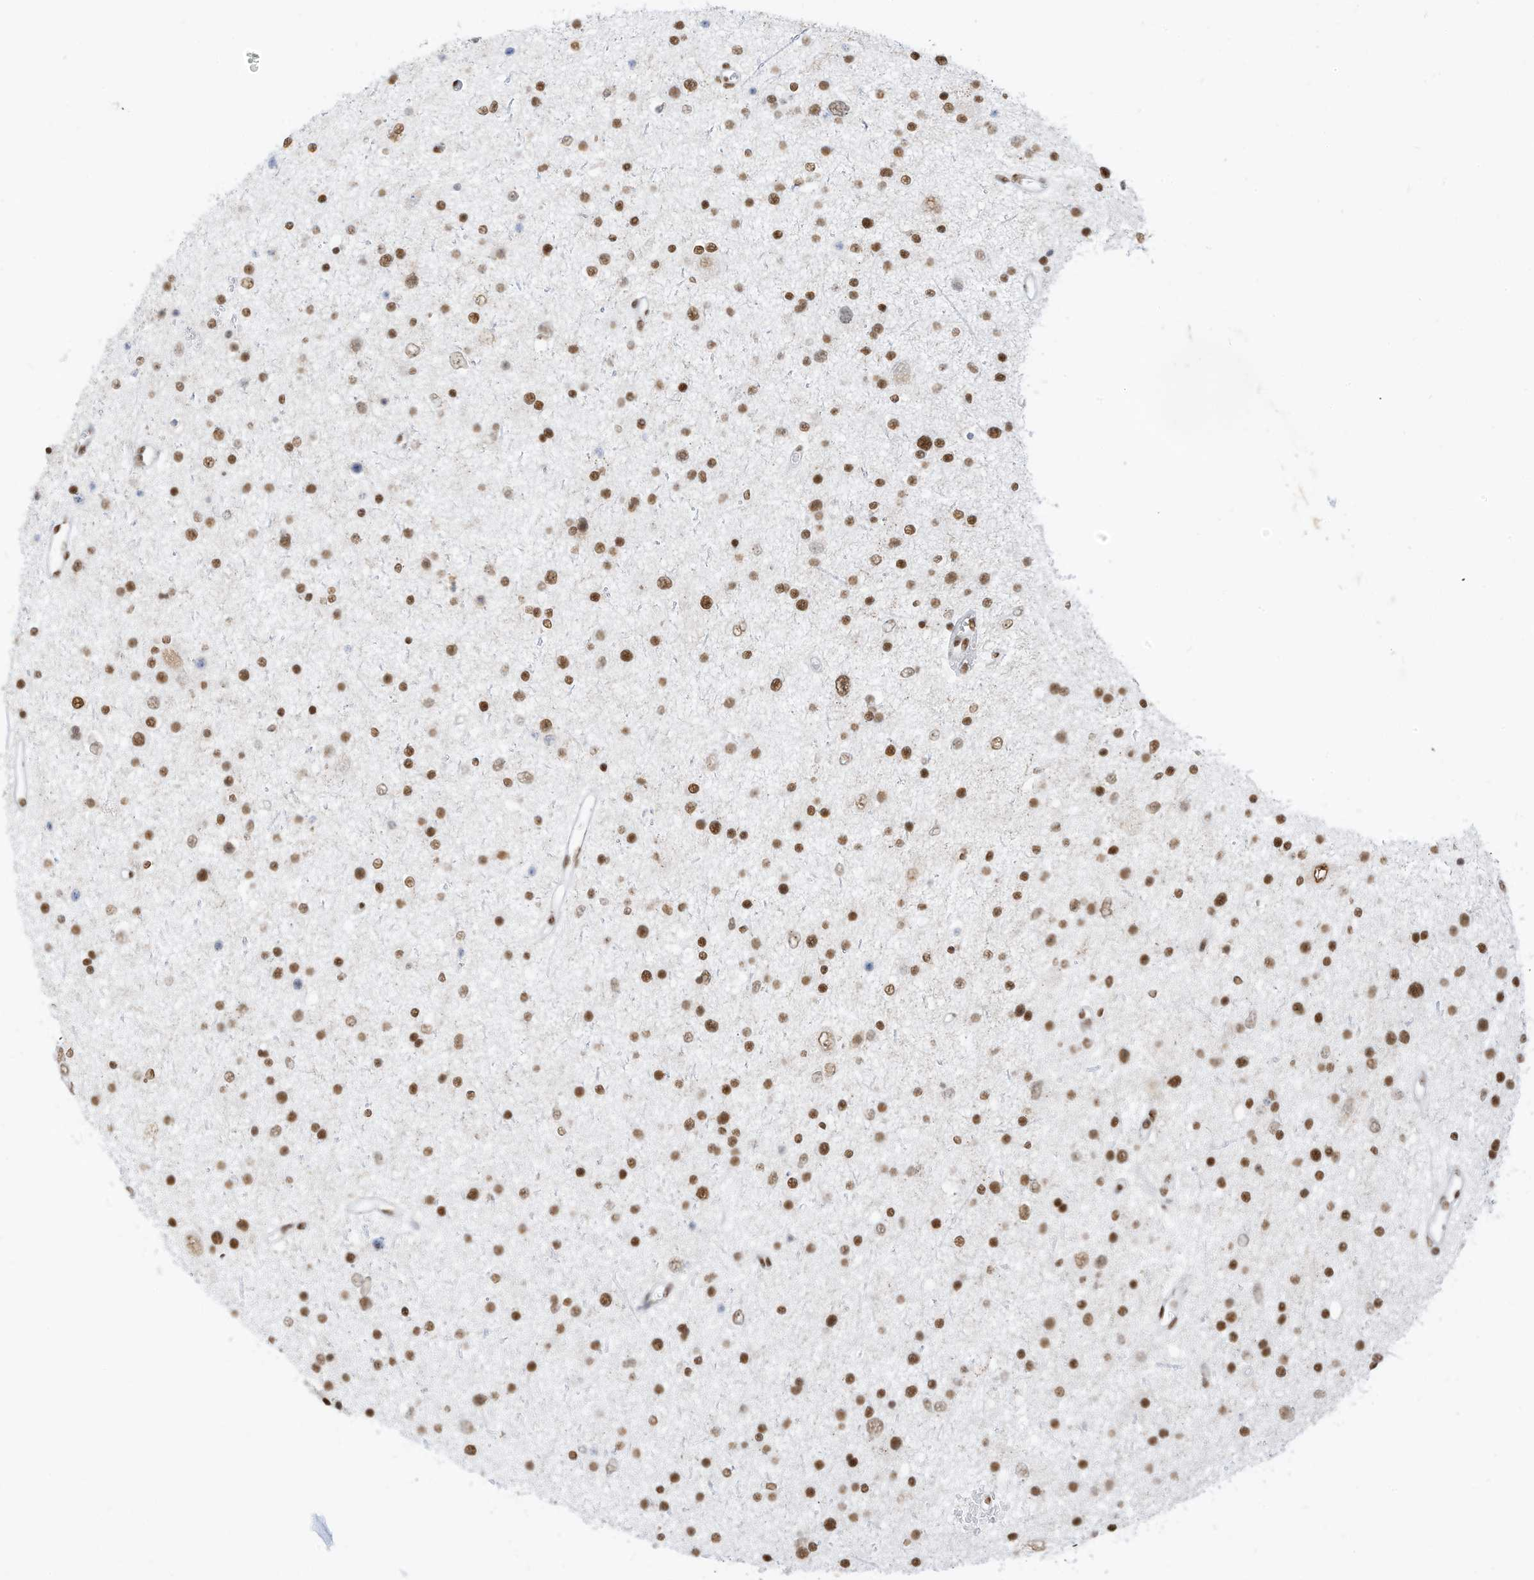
{"staining": {"intensity": "strong", "quantity": ">75%", "location": "nuclear"}, "tissue": "glioma", "cell_type": "Tumor cells", "image_type": "cancer", "snomed": [{"axis": "morphology", "description": "Glioma, malignant, Low grade"}, {"axis": "topography", "description": "Brain"}], "caption": "High-power microscopy captured an IHC image of glioma, revealing strong nuclear positivity in approximately >75% of tumor cells.", "gene": "SMARCA2", "patient": {"sex": "female", "age": 37}}